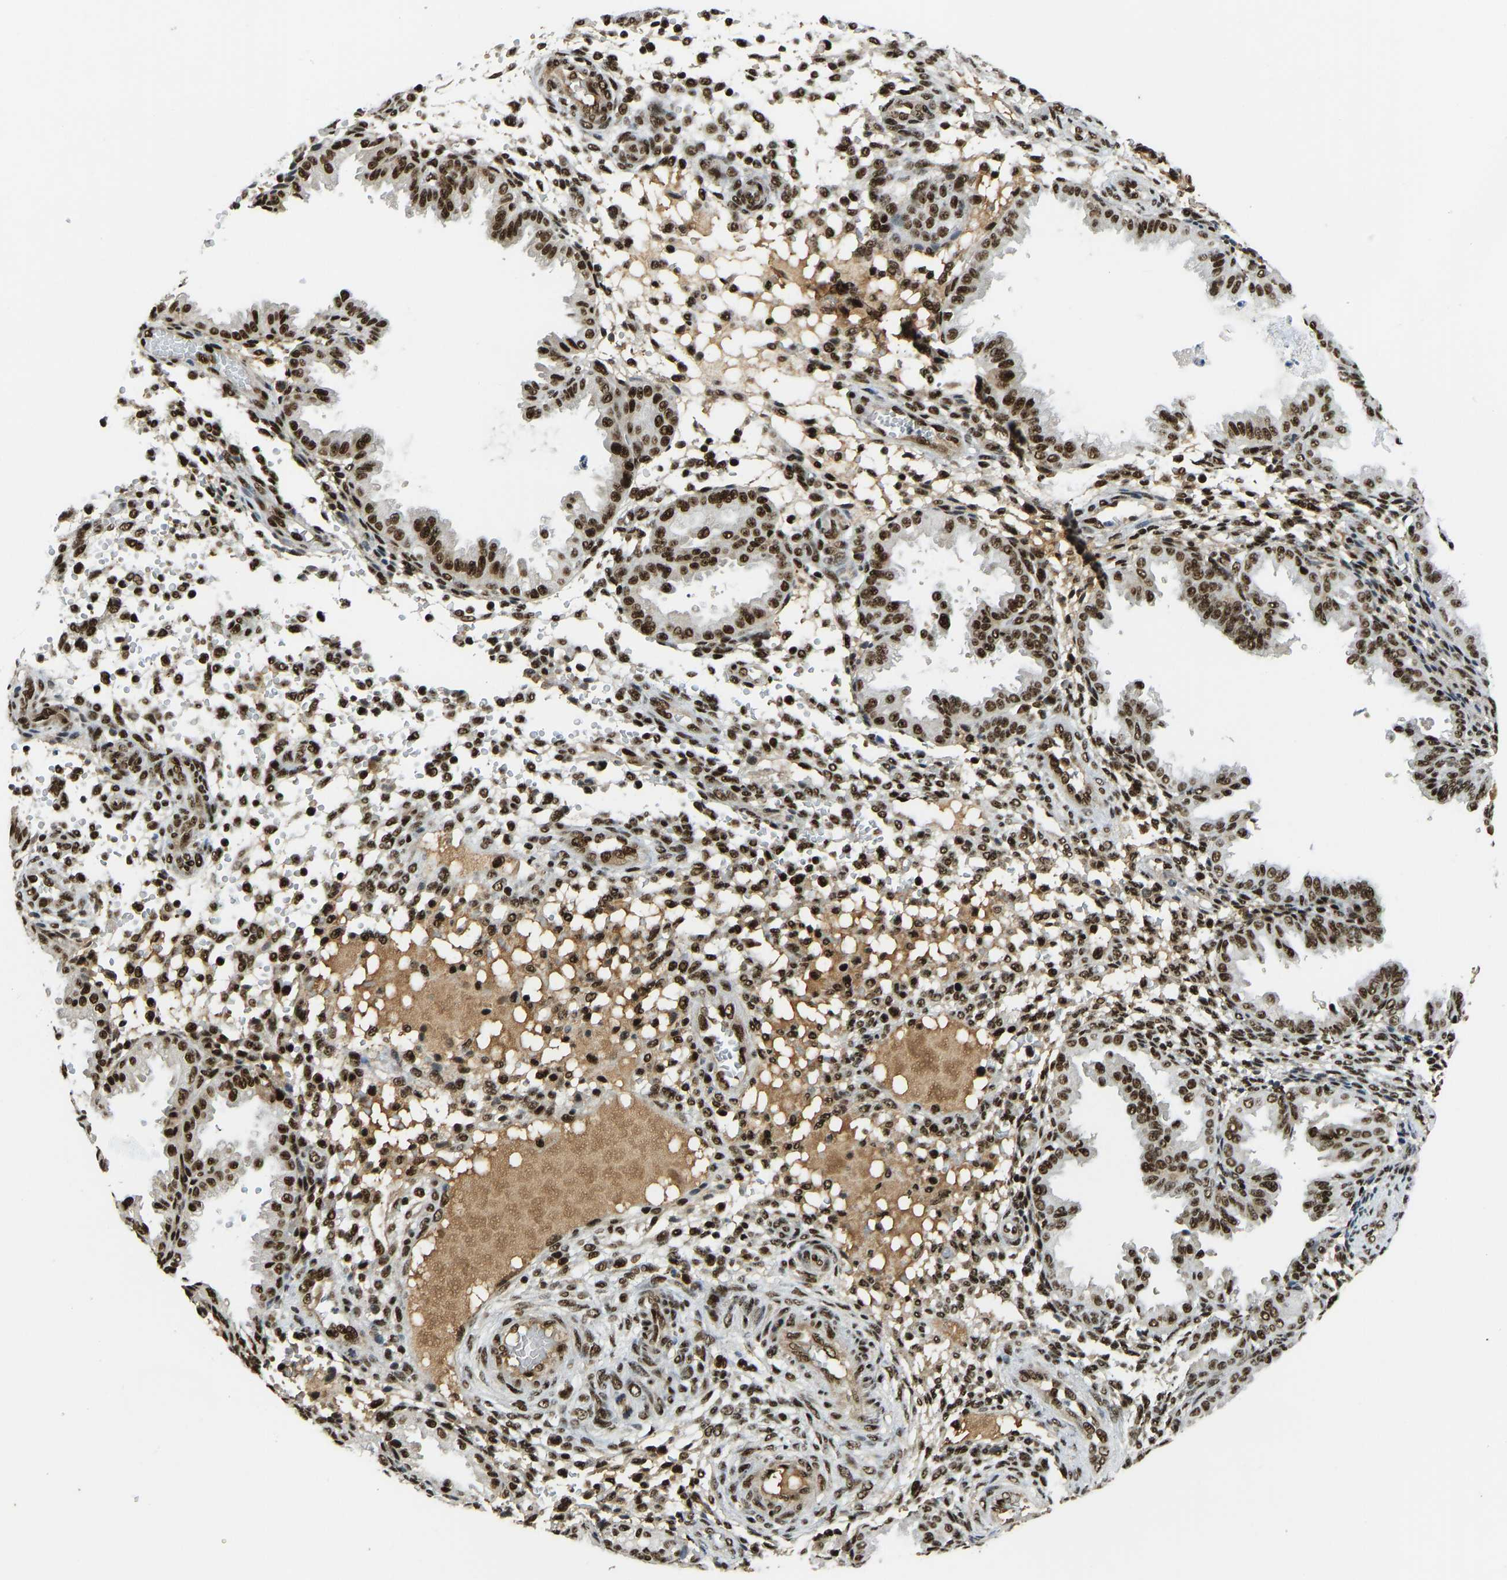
{"staining": {"intensity": "strong", "quantity": "25%-75%", "location": "nuclear"}, "tissue": "endometrium", "cell_type": "Cells in endometrial stroma", "image_type": "normal", "snomed": [{"axis": "morphology", "description": "Normal tissue, NOS"}, {"axis": "topography", "description": "Endometrium"}], "caption": "Immunohistochemical staining of normal endometrium reveals high levels of strong nuclear staining in approximately 25%-75% of cells in endometrial stroma.", "gene": "FOXK1", "patient": {"sex": "female", "age": 33}}